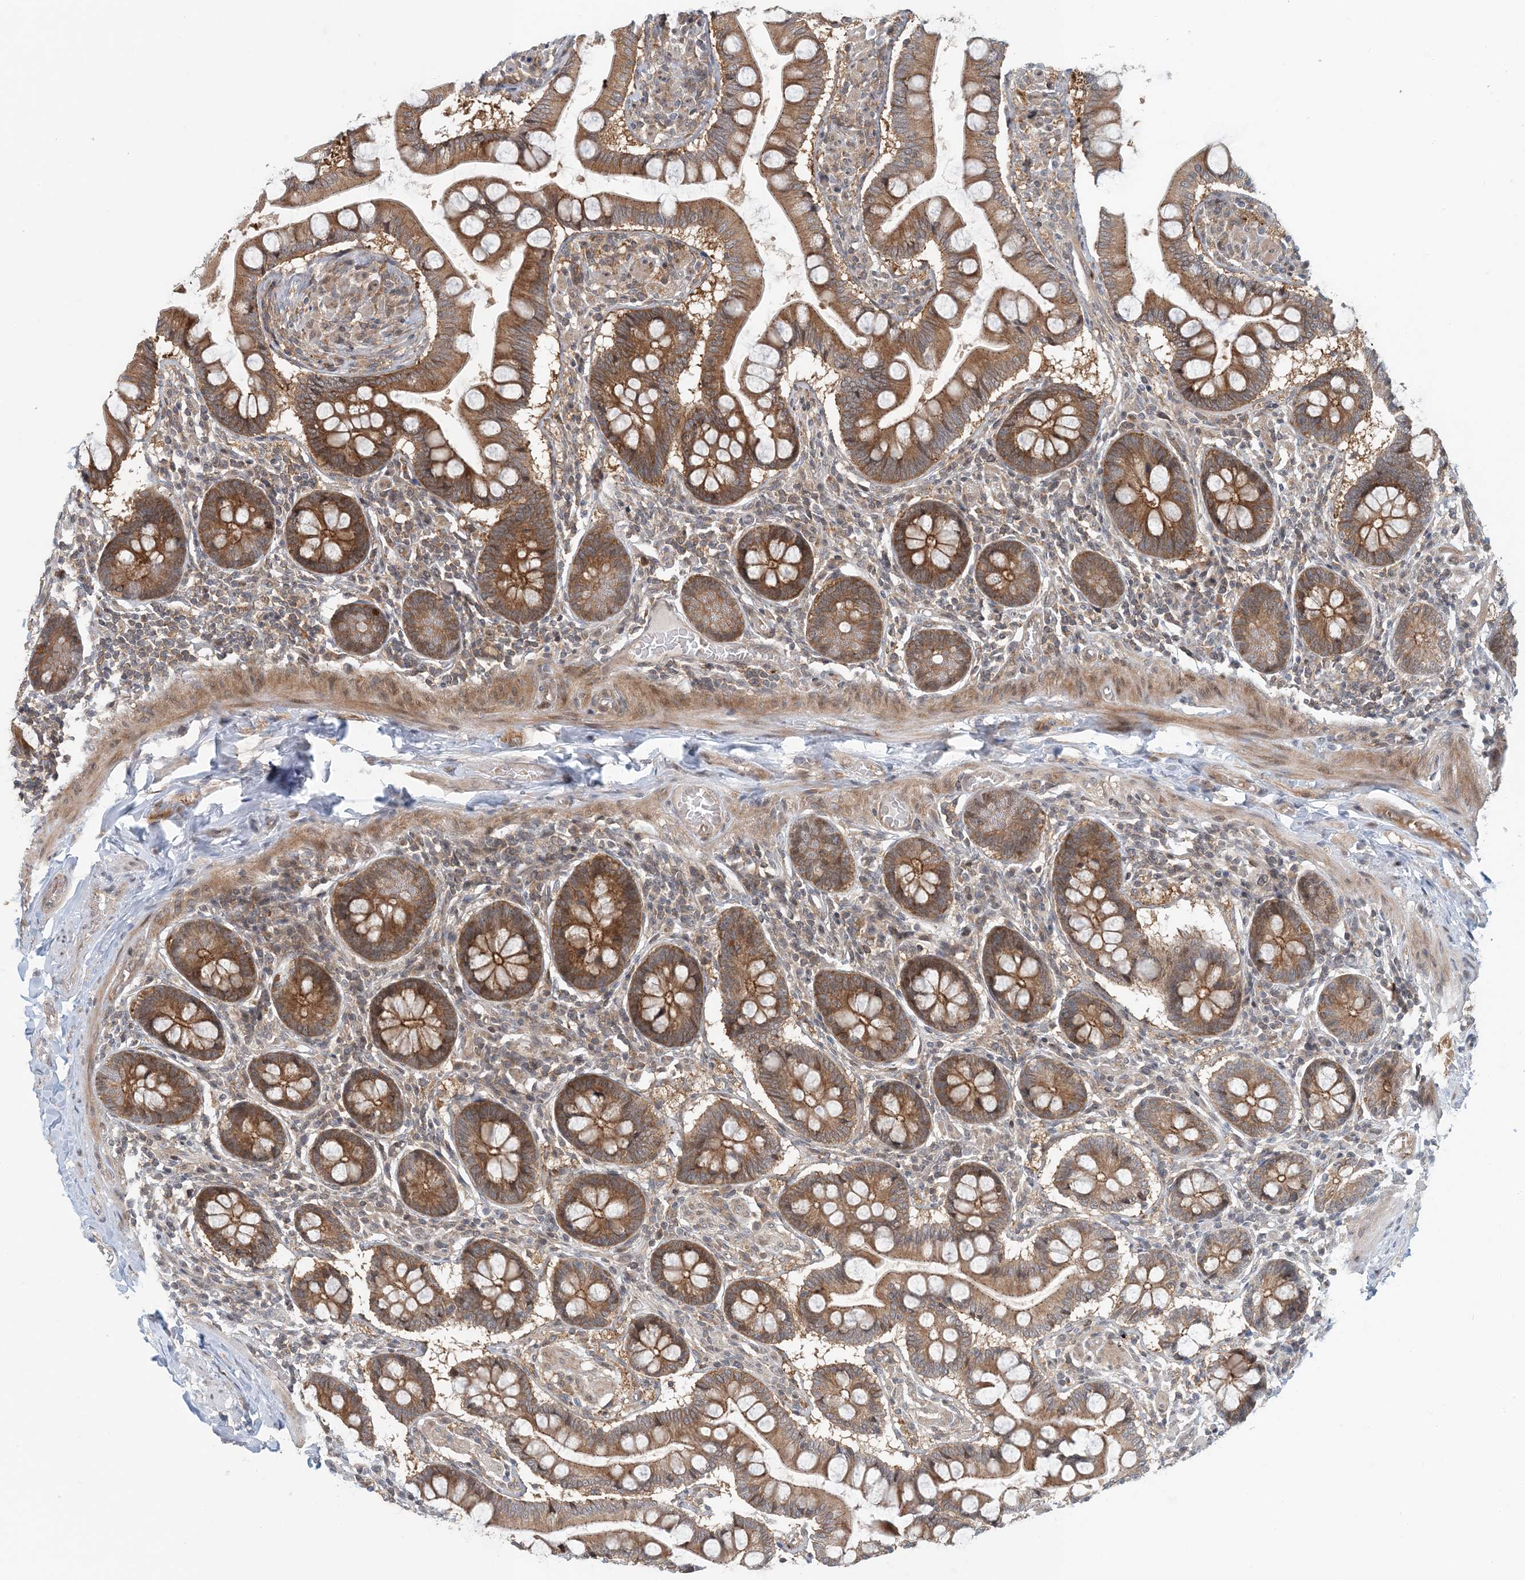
{"staining": {"intensity": "moderate", "quantity": ">75%", "location": "cytoplasmic/membranous"}, "tissue": "small intestine", "cell_type": "Glandular cells", "image_type": "normal", "snomed": [{"axis": "morphology", "description": "Normal tissue, NOS"}, {"axis": "topography", "description": "Small intestine"}], "caption": "Benign small intestine shows moderate cytoplasmic/membranous expression in approximately >75% of glandular cells.", "gene": "ATP13A2", "patient": {"sex": "male", "age": 41}}